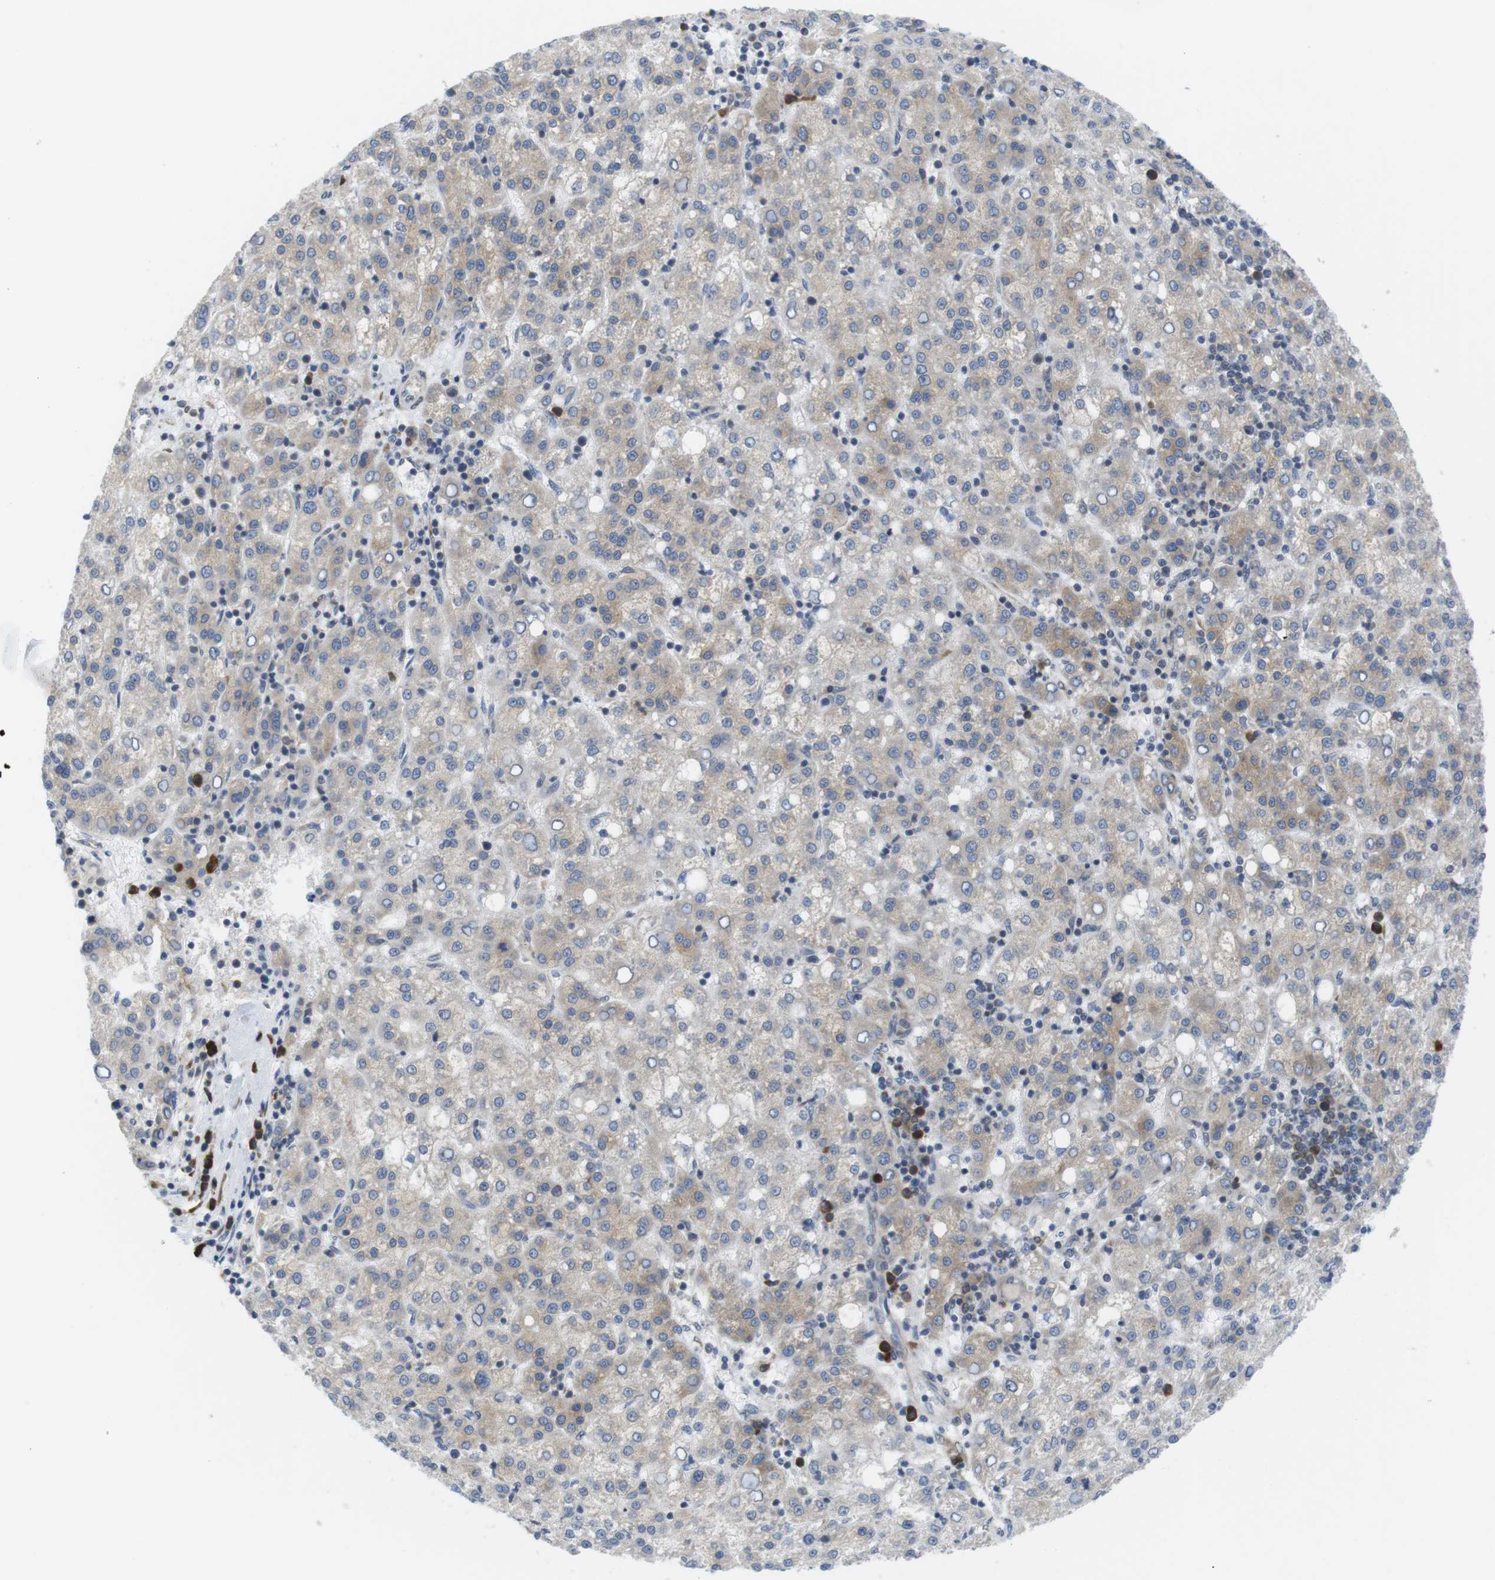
{"staining": {"intensity": "weak", "quantity": "25%-75%", "location": "cytoplasmic/membranous"}, "tissue": "liver cancer", "cell_type": "Tumor cells", "image_type": "cancer", "snomed": [{"axis": "morphology", "description": "Carcinoma, Hepatocellular, NOS"}, {"axis": "topography", "description": "Liver"}], "caption": "A high-resolution photomicrograph shows IHC staining of liver hepatocellular carcinoma, which shows weak cytoplasmic/membranous staining in about 25%-75% of tumor cells.", "gene": "ERGIC3", "patient": {"sex": "female", "age": 58}}